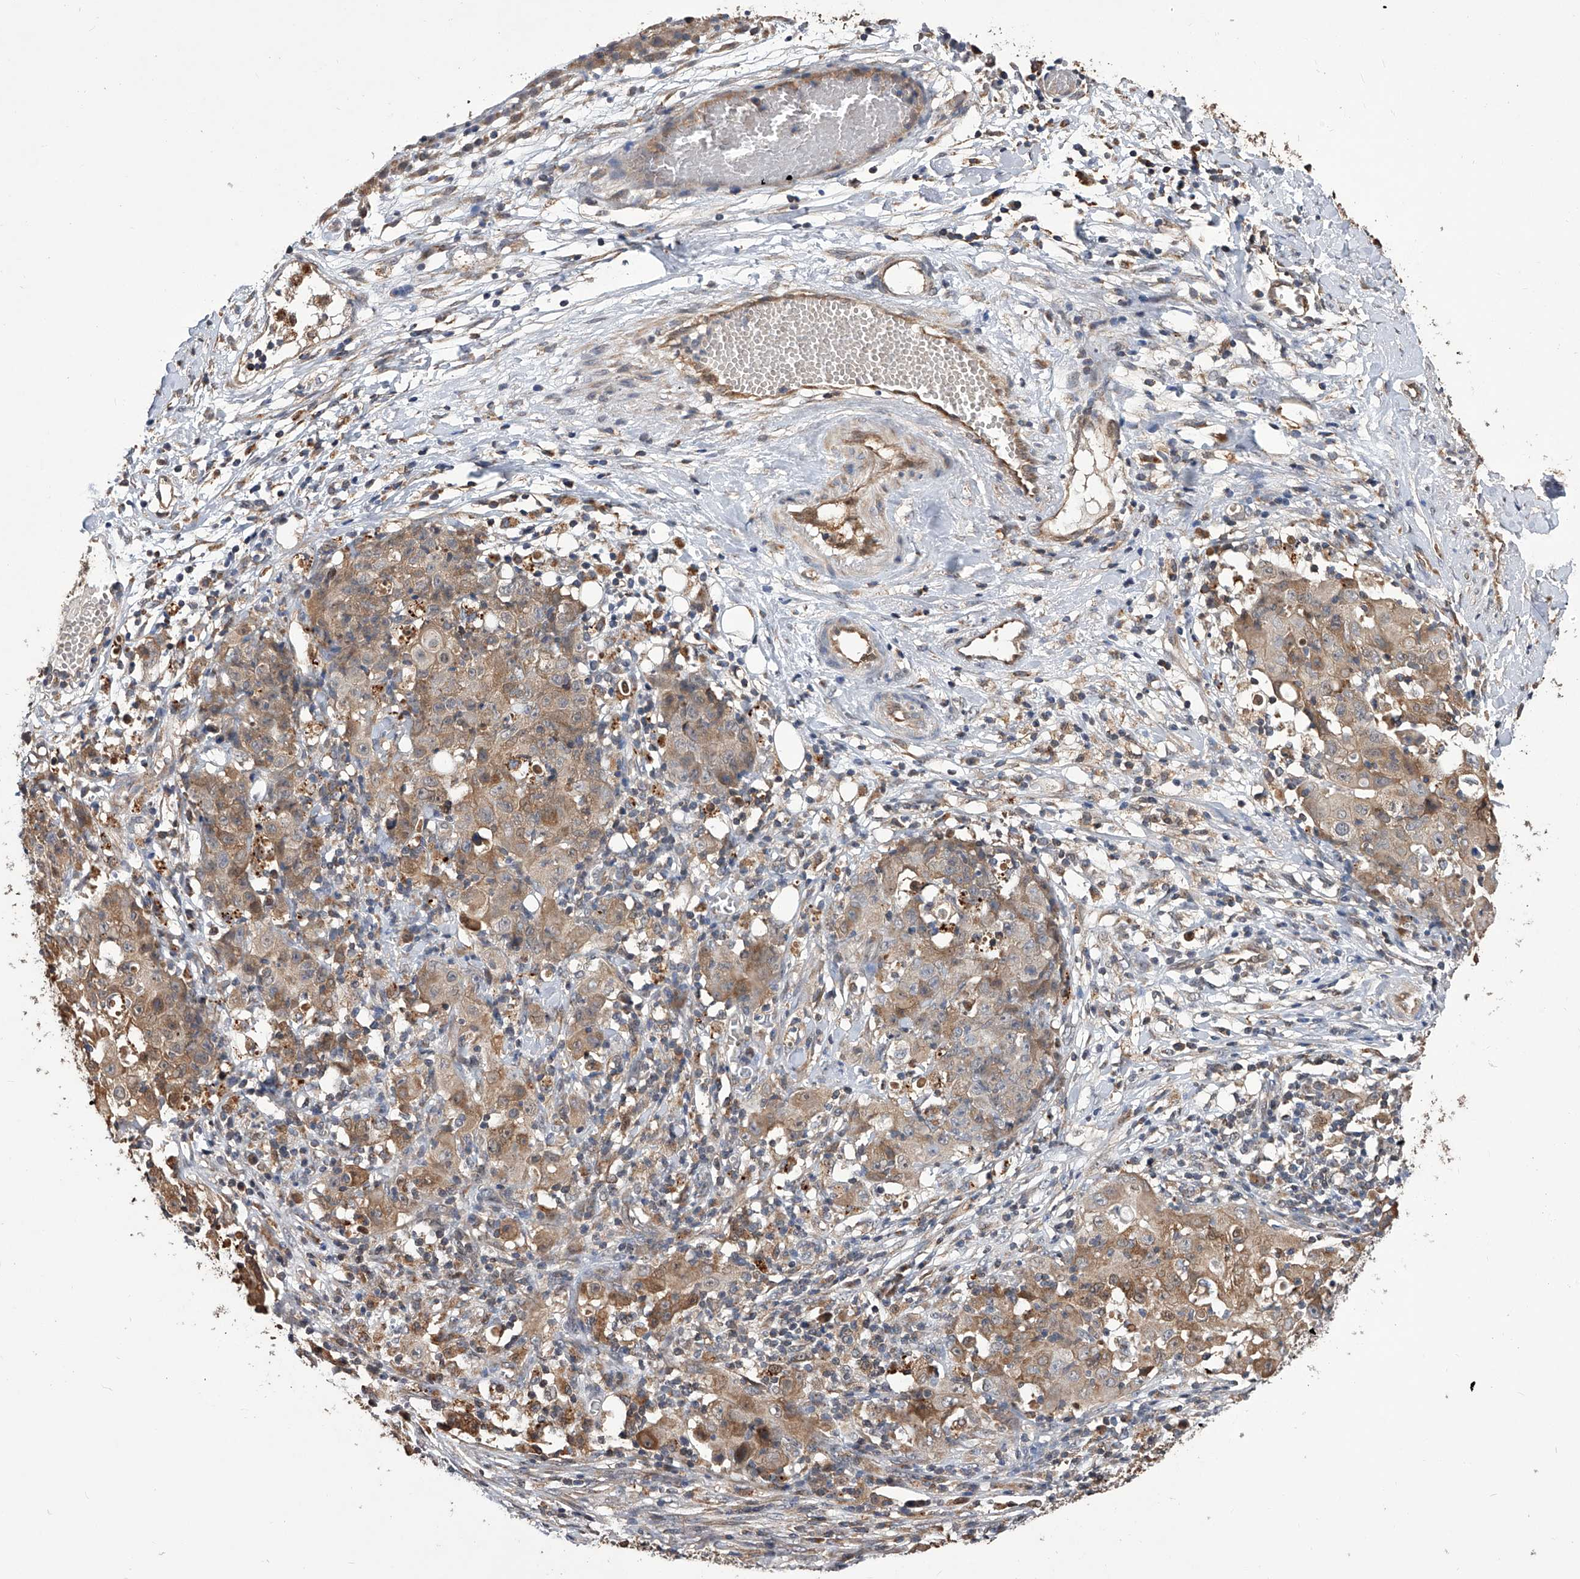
{"staining": {"intensity": "weak", "quantity": ">75%", "location": "cytoplasmic/membranous"}, "tissue": "ovarian cancer", "cell_type": "Tumor cells", "image_type": "cancer", "snomed": [{"axis": "morphology", "description": "Carcinoma, endometroid"}, {"axis": "topography", "description": "Ovary"}], "caption": "Immunohistochemistry (IHC) micrograph of neoplastic tissue: ovarian cancer stained using immunohistochemistry (IHC) displays low levels of weak protein expression localized specifically in the cytoplasmic/membranous of tumor cells, appearing as a cytoplasmic/membranous brown color.", "gene": "GMDS", "patient": {"sex": "female", "age": 42}}